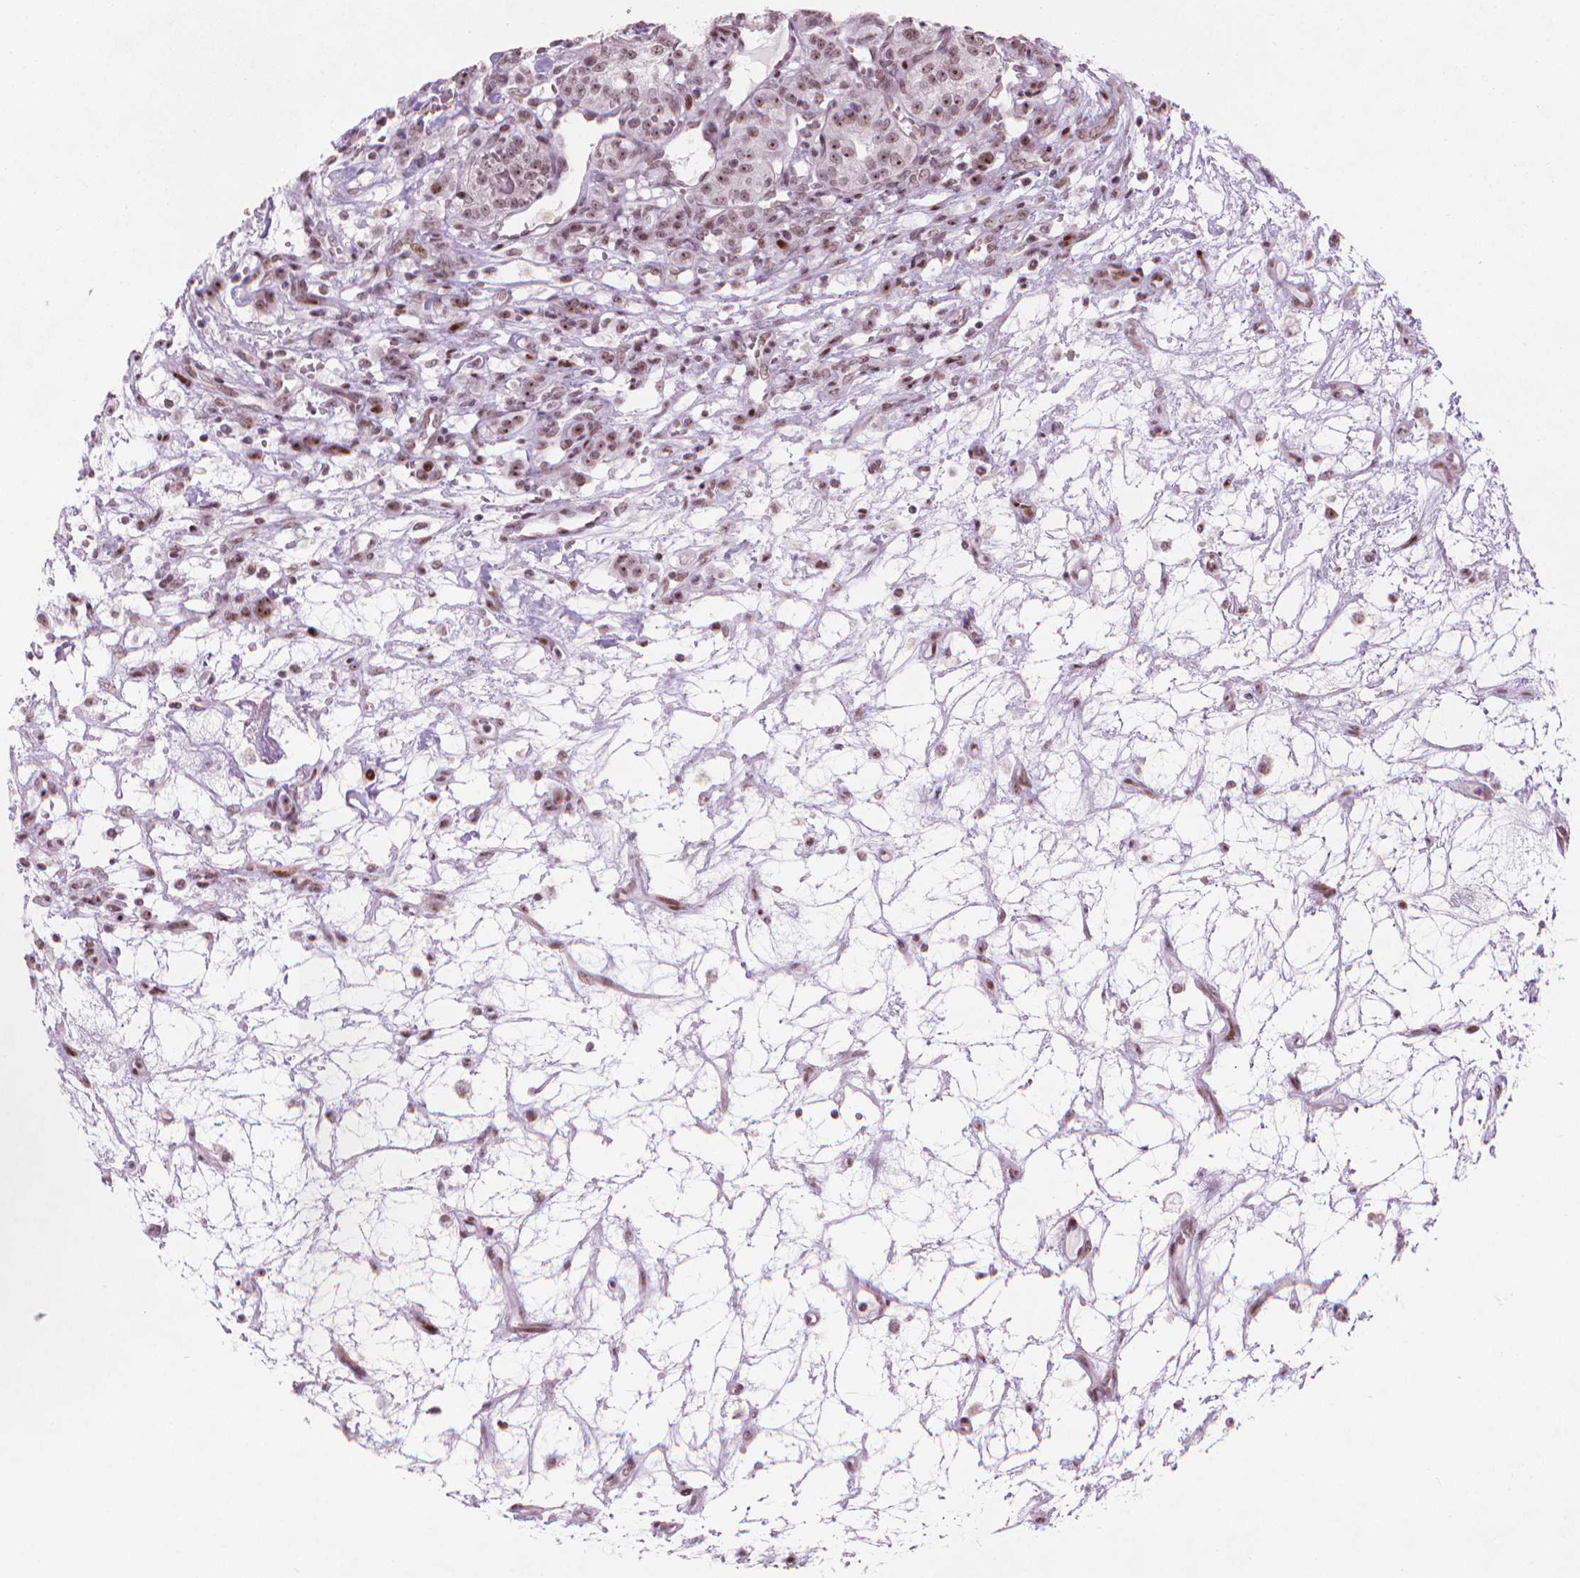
{"staining": {"intensity": "moderate", "quantity": ">75%", "location": "nuclear"}, "tissue": "renal cancer", "cell_type": "Tumor cells", "image_type": "cancer", "snomed": [{"axis": "morphology", "description": "Adenocarcinoma, NOS"}, {"axis": "topography", "description": "Kidney"}], "caption": "Immunohistochemistry (IHC) (DAB) staining of renal cancer (adenocarcinoma) shows moderate nuclear protein staining in about >75% of tumor cells.", "gene": "HES7", "patient": {"sex": "female", "age": 63}}